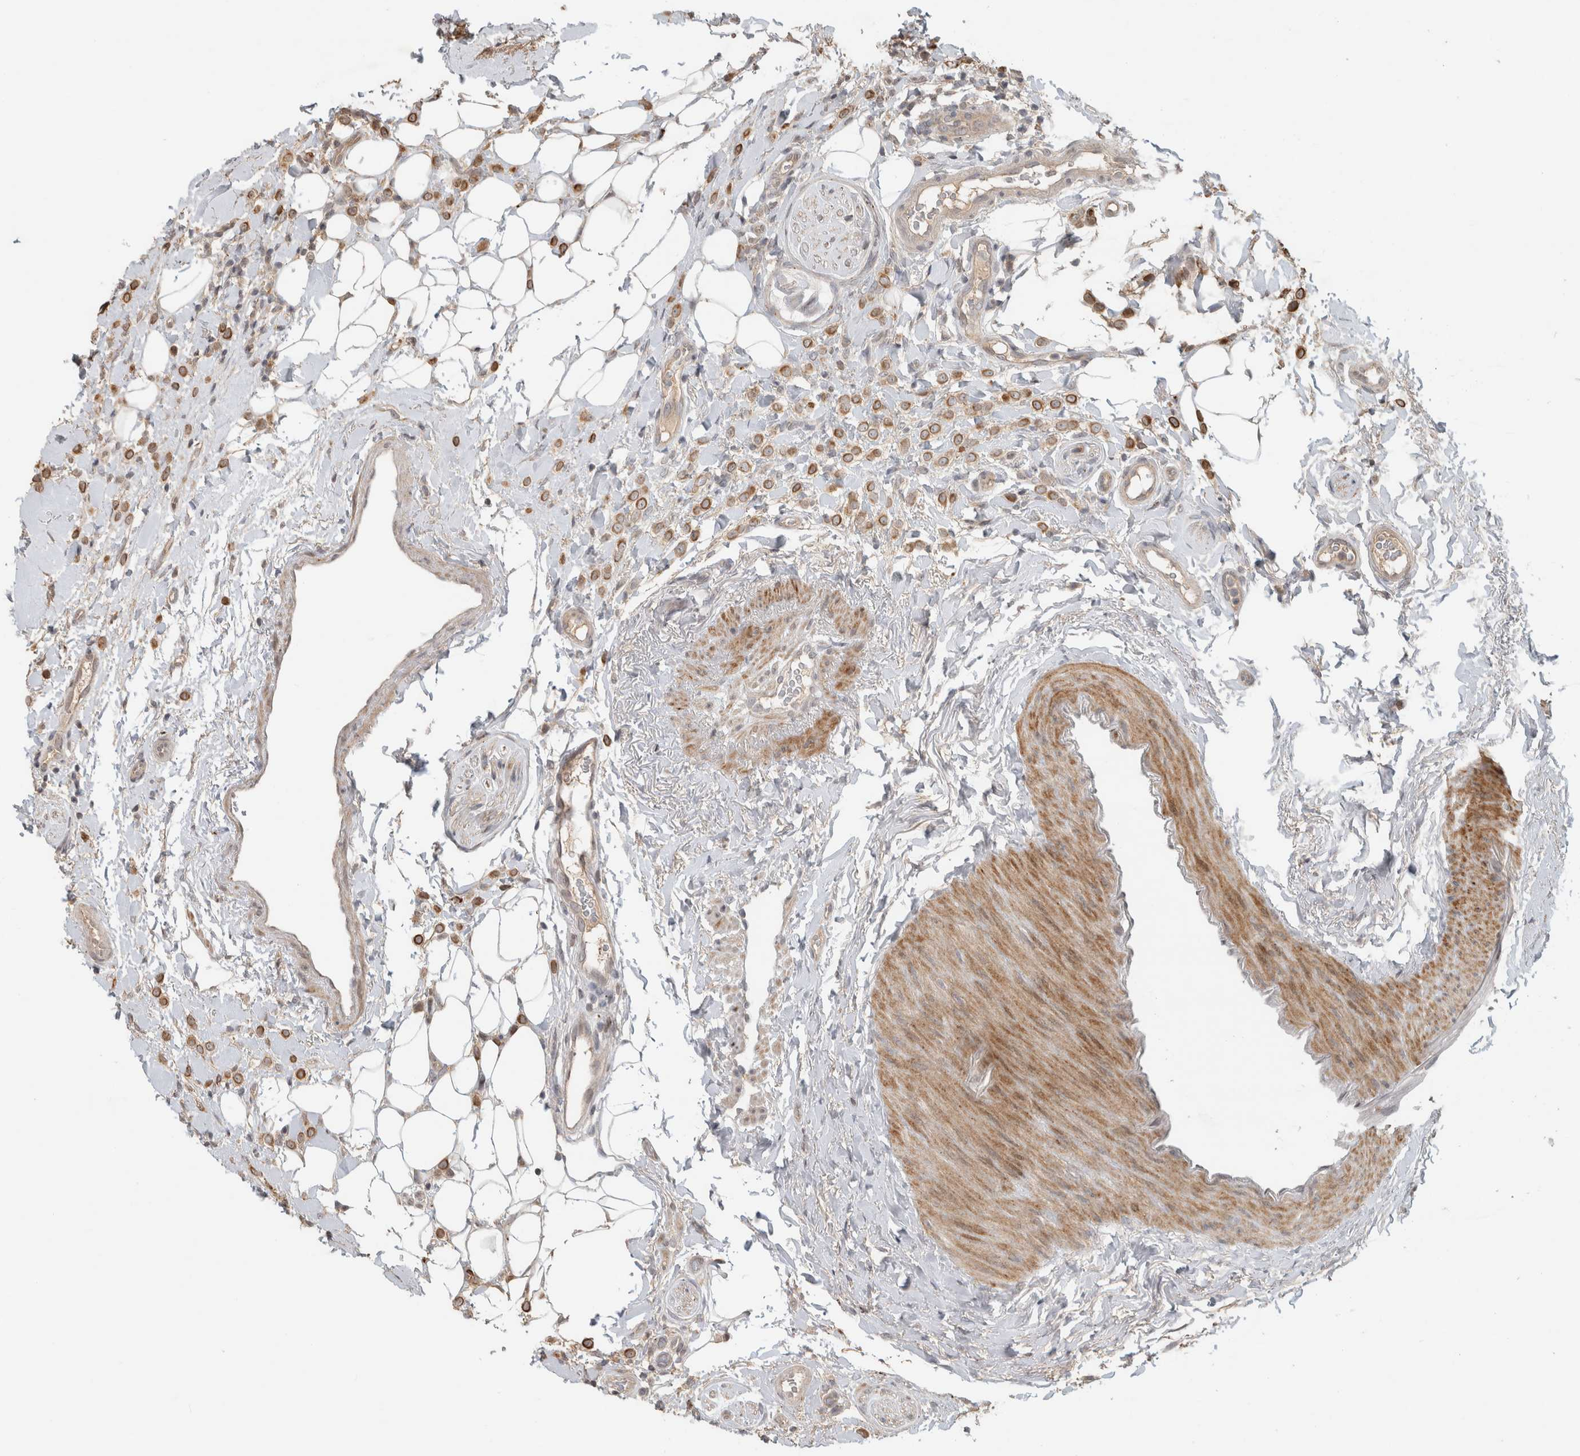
{"staining": {"intensity": "moderate", "quantity": ">75%", "location": "cytoplasmic/membranous"}, "tissue": "breast cancer", "cell_type": "Tumor cells", "image_type": "cancer", "snomed": [{"axis": "morphology", "description": "Normal tissue, NOS"}, {"axis": "morphology", "description": "Lobular carcinoma"}, {"axis": "topography", "description": "Breast"}], "caption": "Breast cancer (lobular carcinoma) was stained to show a protein in brown. There is medium levels of moderate cytoplasmic/membranous expression in approximately >75% of tumor cells. The staining was performed using DAB (3,3'-diaminobenzidine) to visualize the protein expression in brown, while the nuclei were stained in blue with hematoxylin (Magnification: 20x).", "gene": "PITPNC1", "patient": {"sex": "female", "age": 50}}